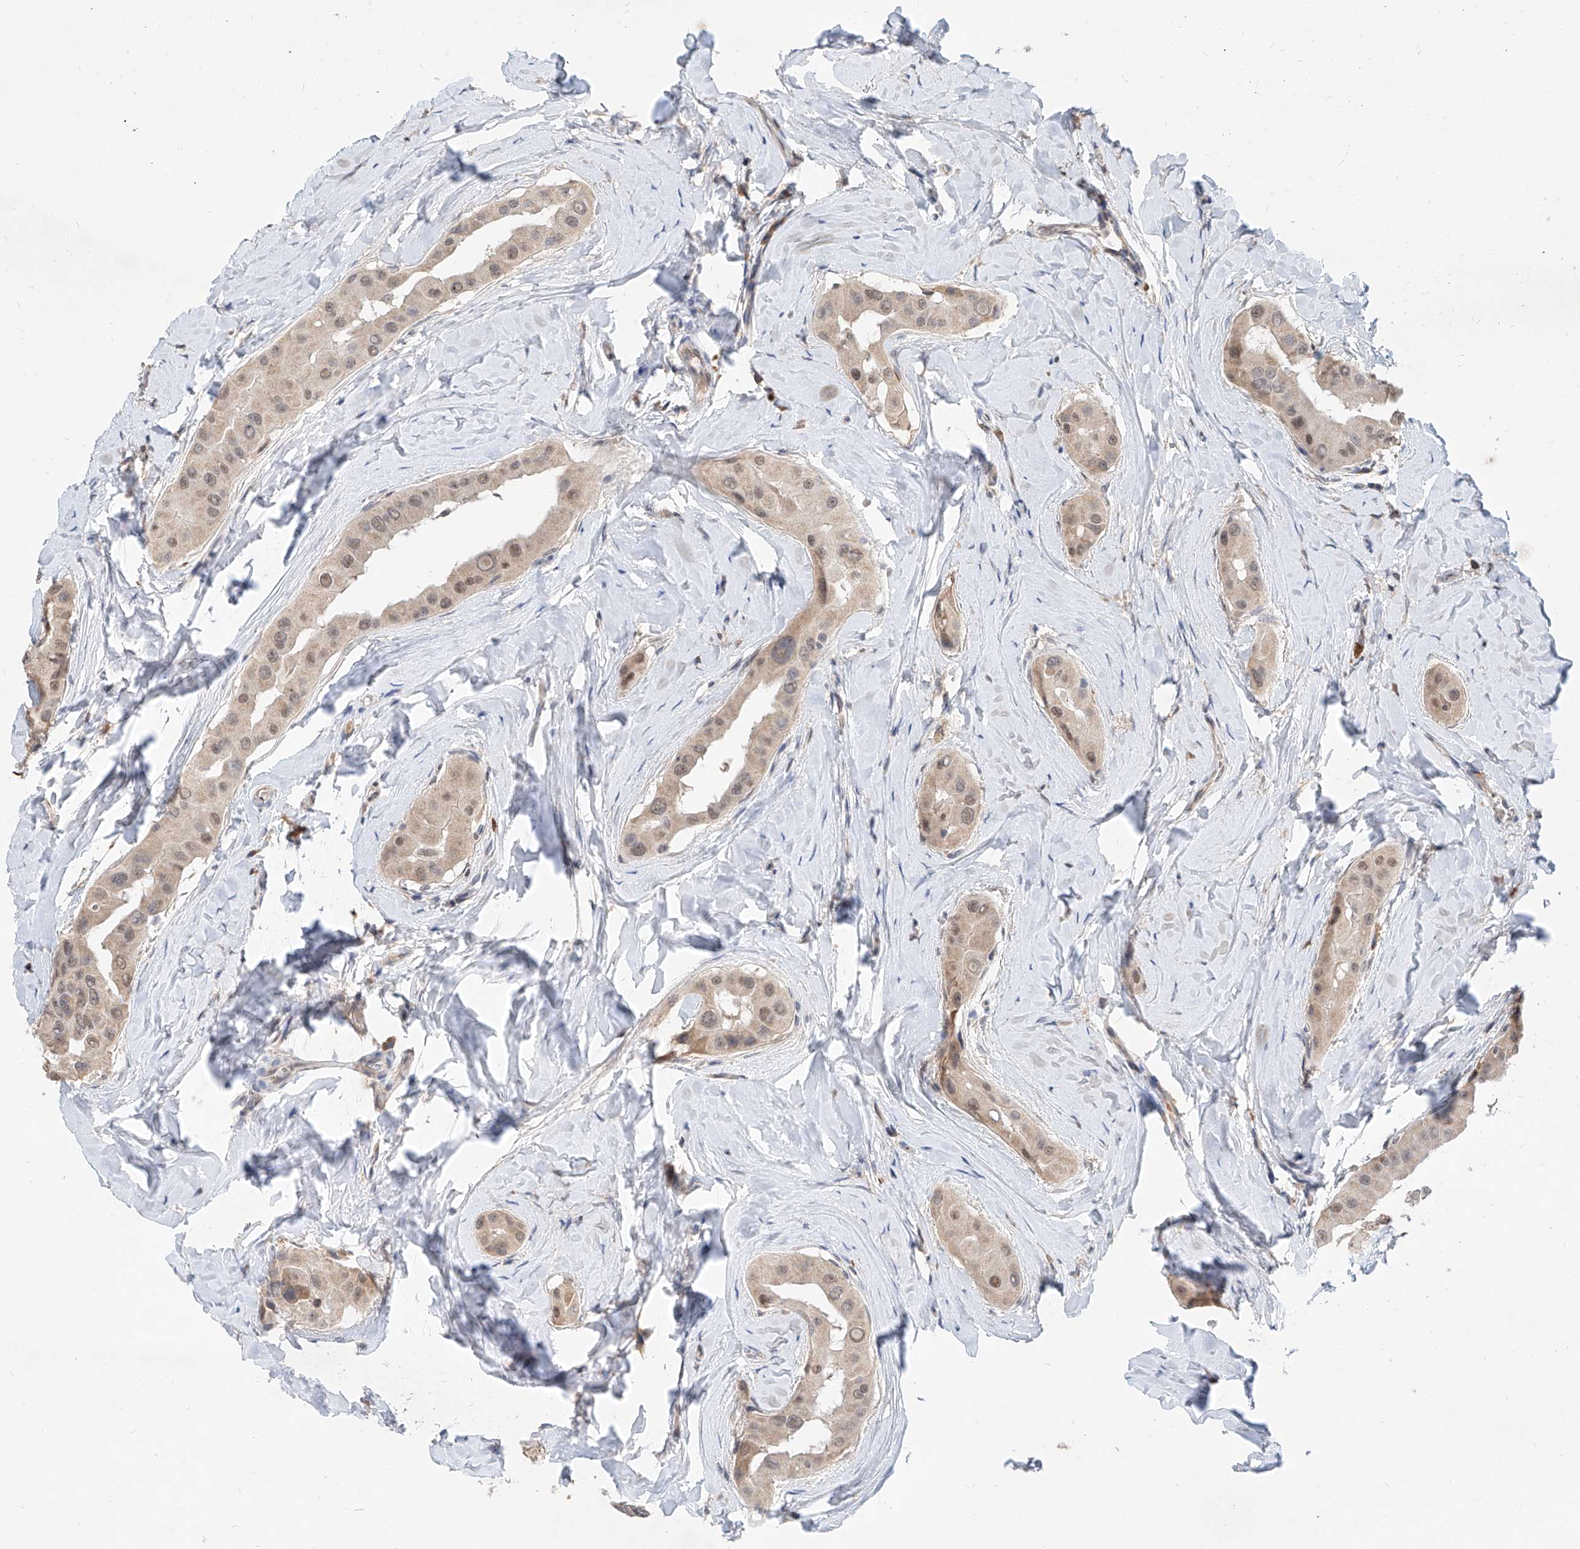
{"staining": {"intensity": "weak", "quantity": "25%-75%", "location": "cytoplasmic/membranous,nuclear"}, "tissue": "thyroid cancer", "cell_type": "Tumor cells", "image_type": "cancer", "snomed": [{"axis": "morphology", "description": "Papillary adenocarcinoma, NOS"}, {"axis": "topography", "description": "Thyroid gland"}], "caption": "Thyroid cancer was stained to show a protein in brown. There is low levels of weak cytoplasmic/membranous and nuclear positivity in about 25%-75% of tumor cells.", "gene": "CARMIL3", "patient": {"sex": "male", "age": 33}}